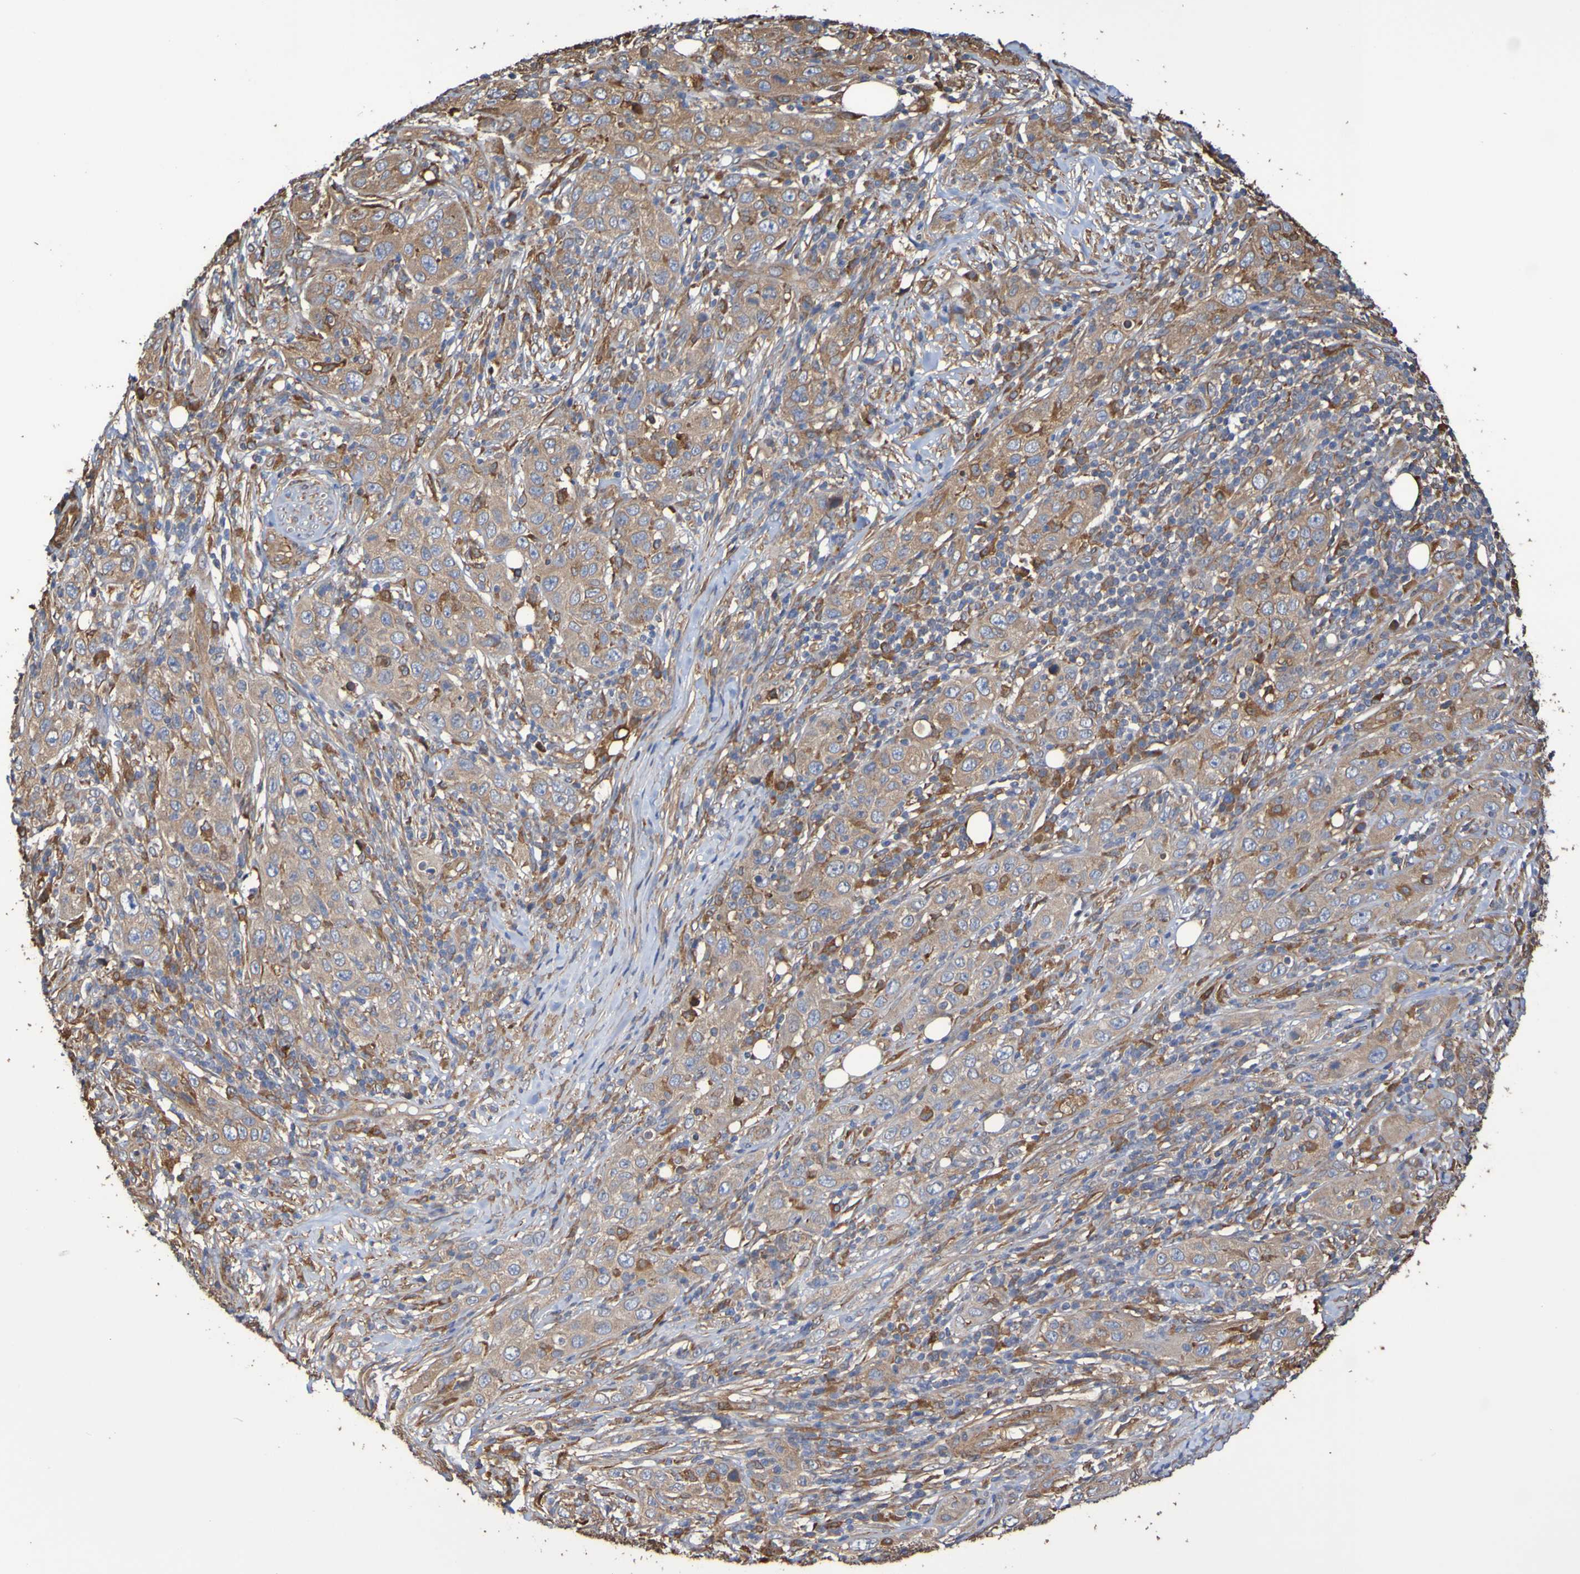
{"staining": {"intensity": "weak", "quantity": ">75%", "location": "cytoplasmic/membranous"}, "tissue": "skin cancer", "cell_type": "Tumor cells", "image_type": "cancer", "snomed": [{"axis": "morphology", "description": "Squamous cell carcinoma, NOS"}, {"axis": "topography", "description": "Skin"}], "caption": "A low amount of weak cytoplasmic/membranous staining is identified in about >75% of tumor cells in skin cancer tissue.", "gene": "RAB11A", "patient": {"sex": "female", "age": 88}}